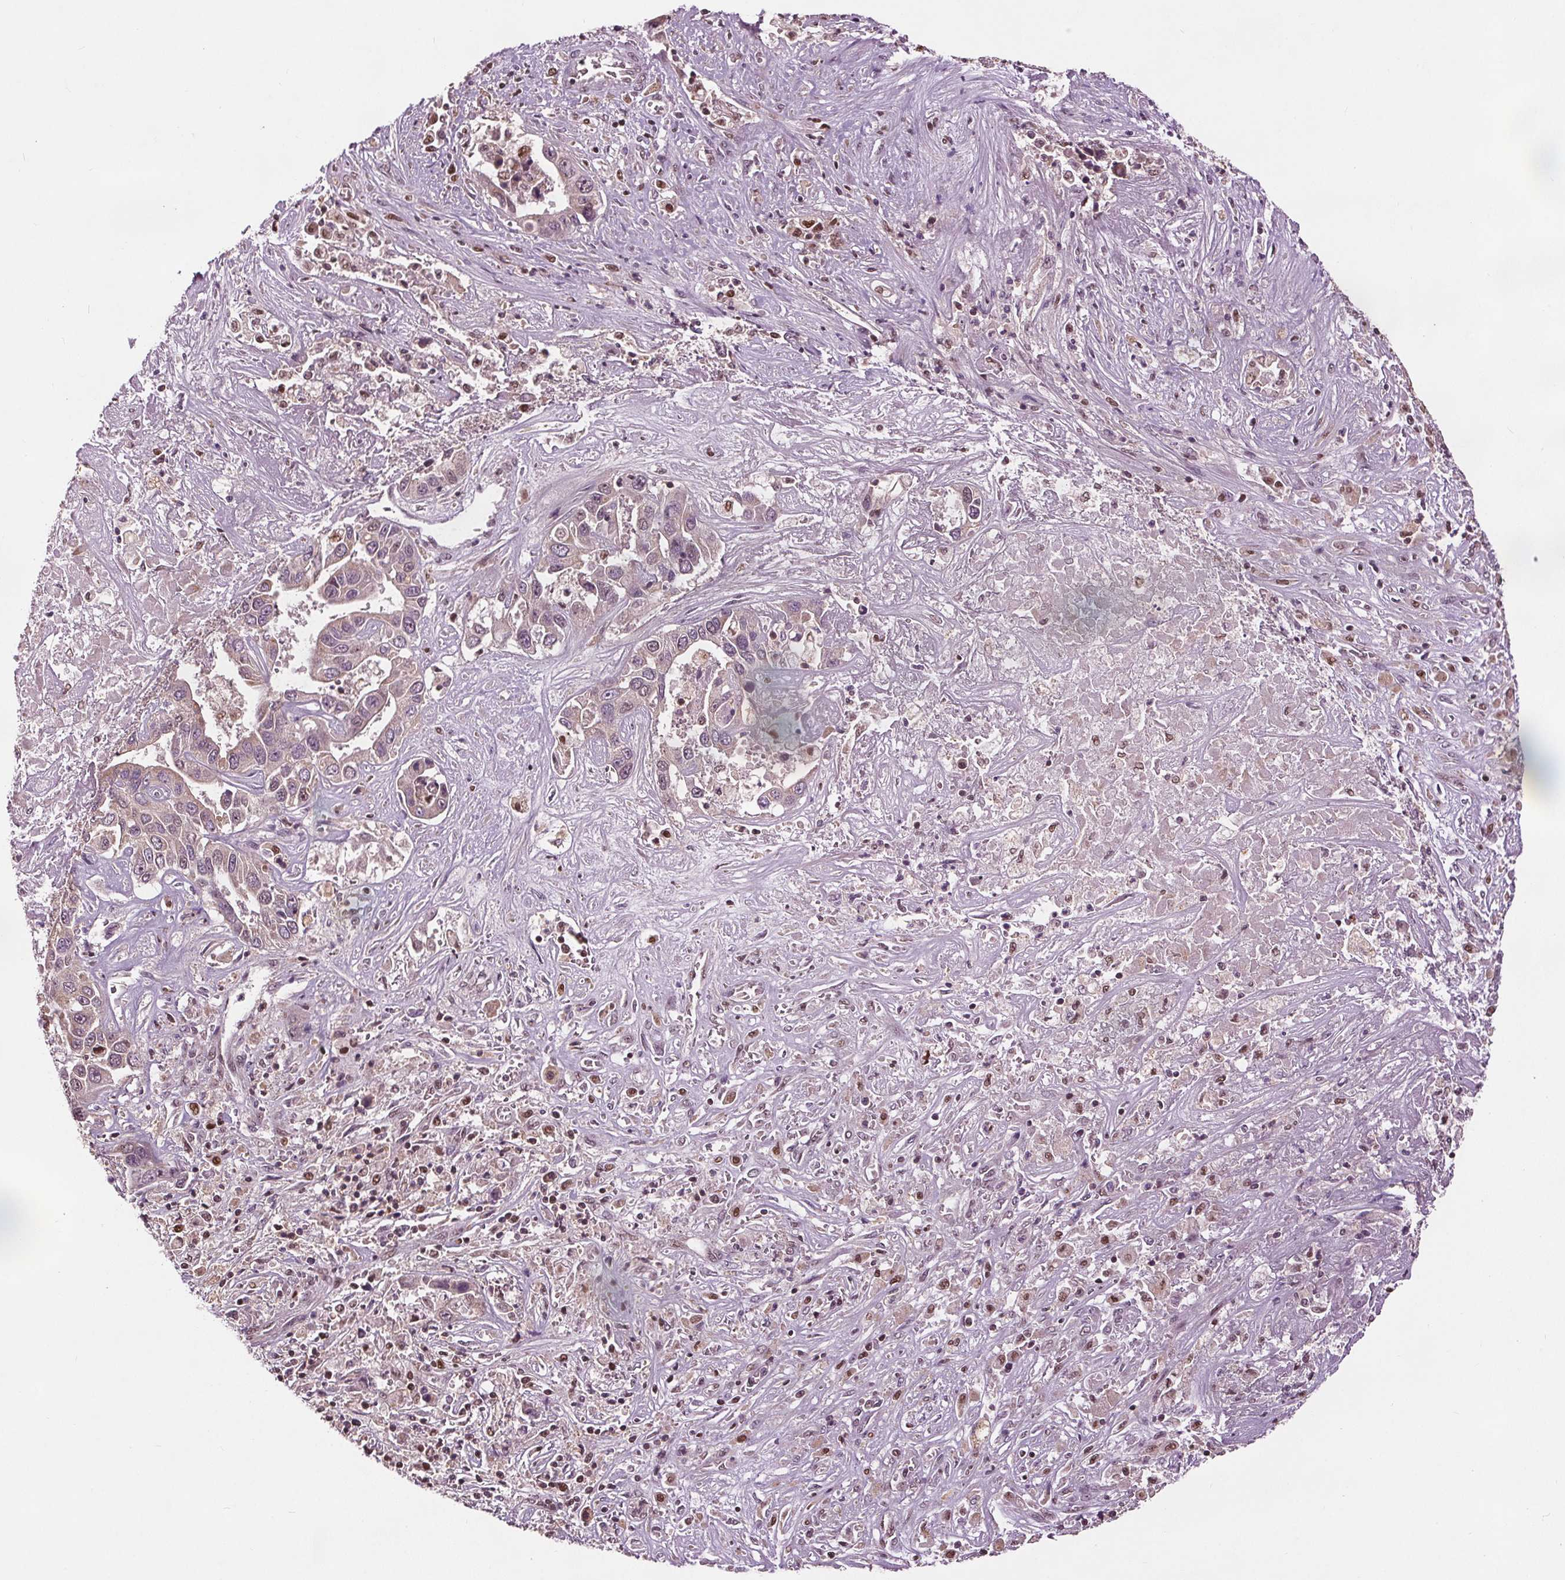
{"staining": {"intensity": "weak", "quantity": "<25%", "location": "cytoplasmic/membranous,nuclear"}, "tissue": "liver cancer", "cell_type": "Tumor cells", "image_type": "cancer", "snomed": [{"axis": "morphology", "description": "Cholangiocarcinoma"}, {"axis": "topography", "description": "Liver"}], "caption": "Protein analysis of liver cholangiocarcinoma exhibits no significant expression in tumor cells. (DAB (3,3'-diaminobenzidine) immunohistochemistry (IHC) with hematoxylin counter stain).", "gene": "DDX11", "patient": {"sex": "female", "age": 52}}